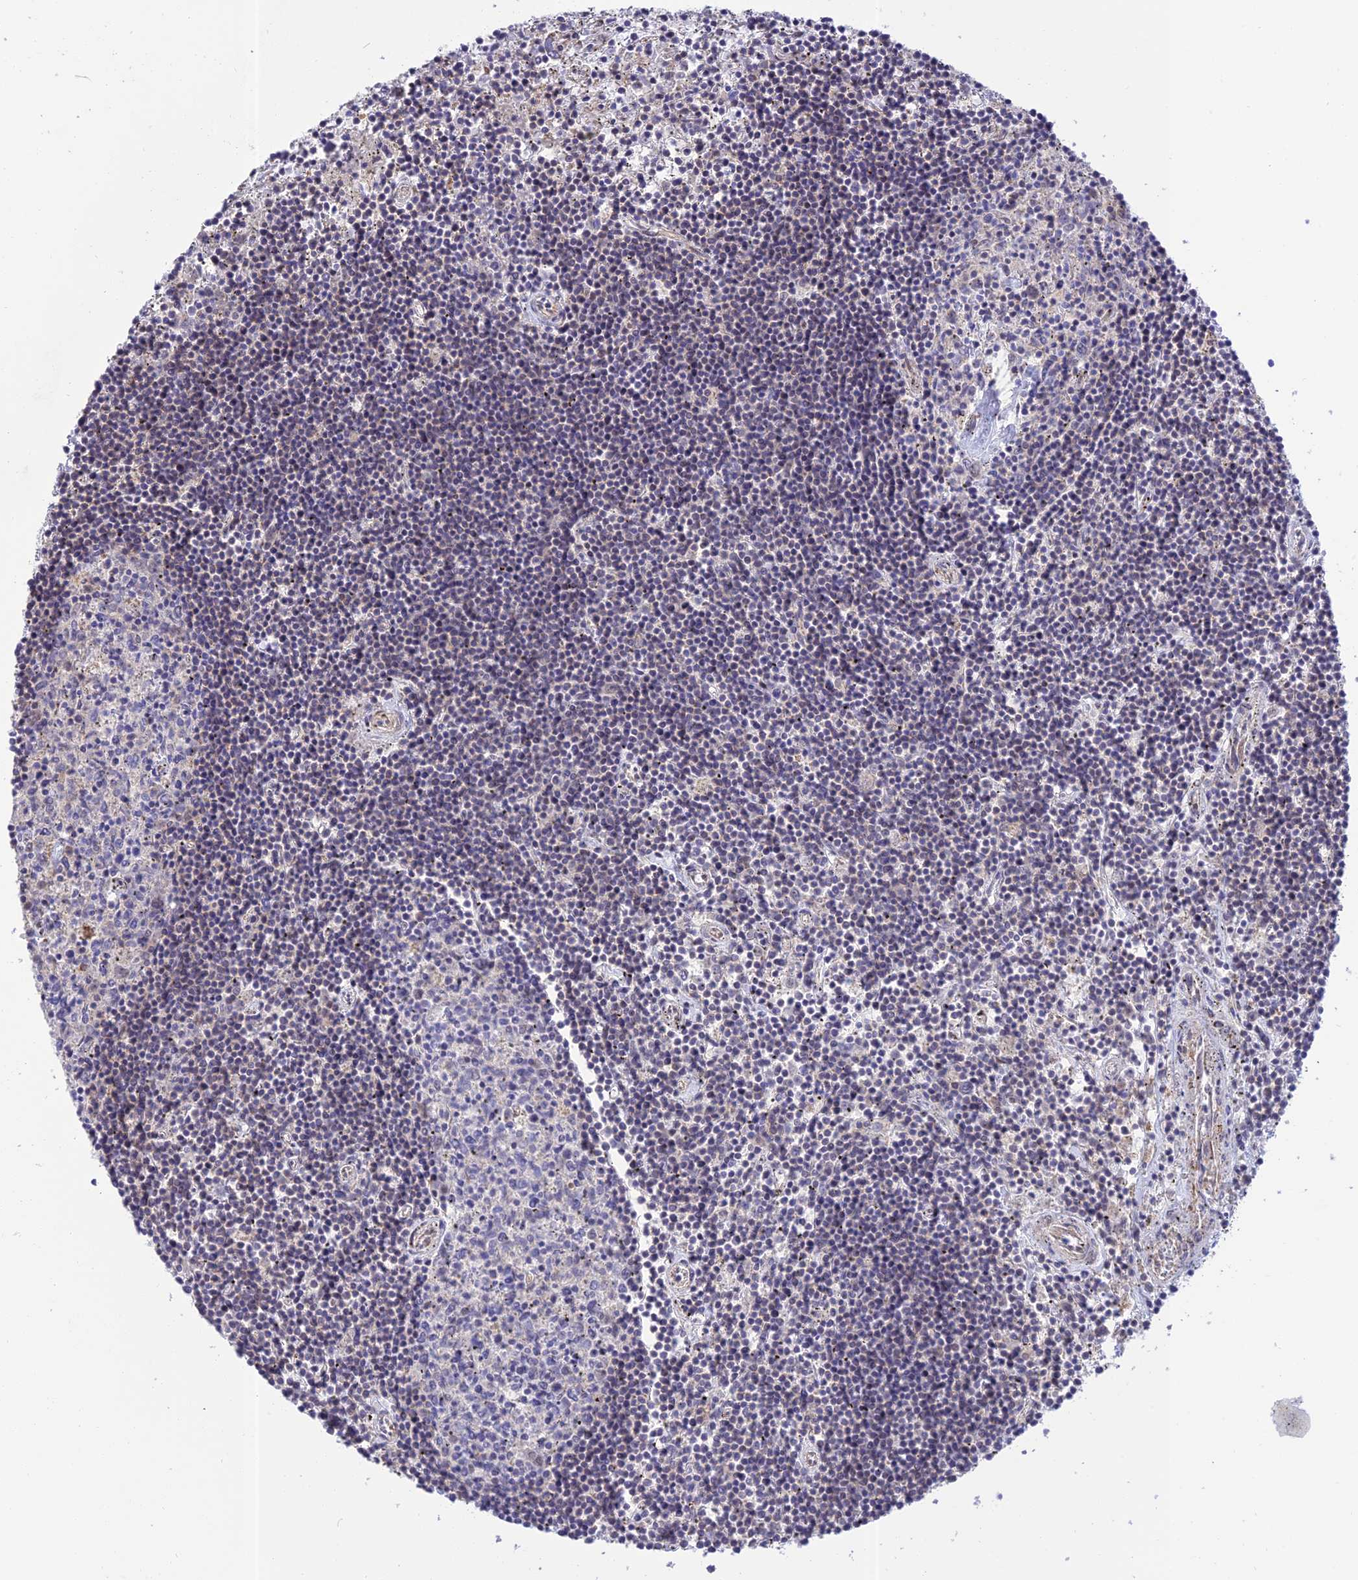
{"staining": {"intensity": "negative", "quantity": "none", "location": "none"}, "tissue": "lymphoma", "cell_type": "Tumor cells", "image_type": "cancer", "snomed": [{"axis": "morphology", "description": "Malignant lymphoma, non-Hodgkin's type, Low grade"}, {"axis": "topography", "description": "Spleen"}], "caption": "Tumor cells show no significant protein staining in lymphoma.", "gene": "ZNF584", "patient": {"sex": "male", "age": 76}}